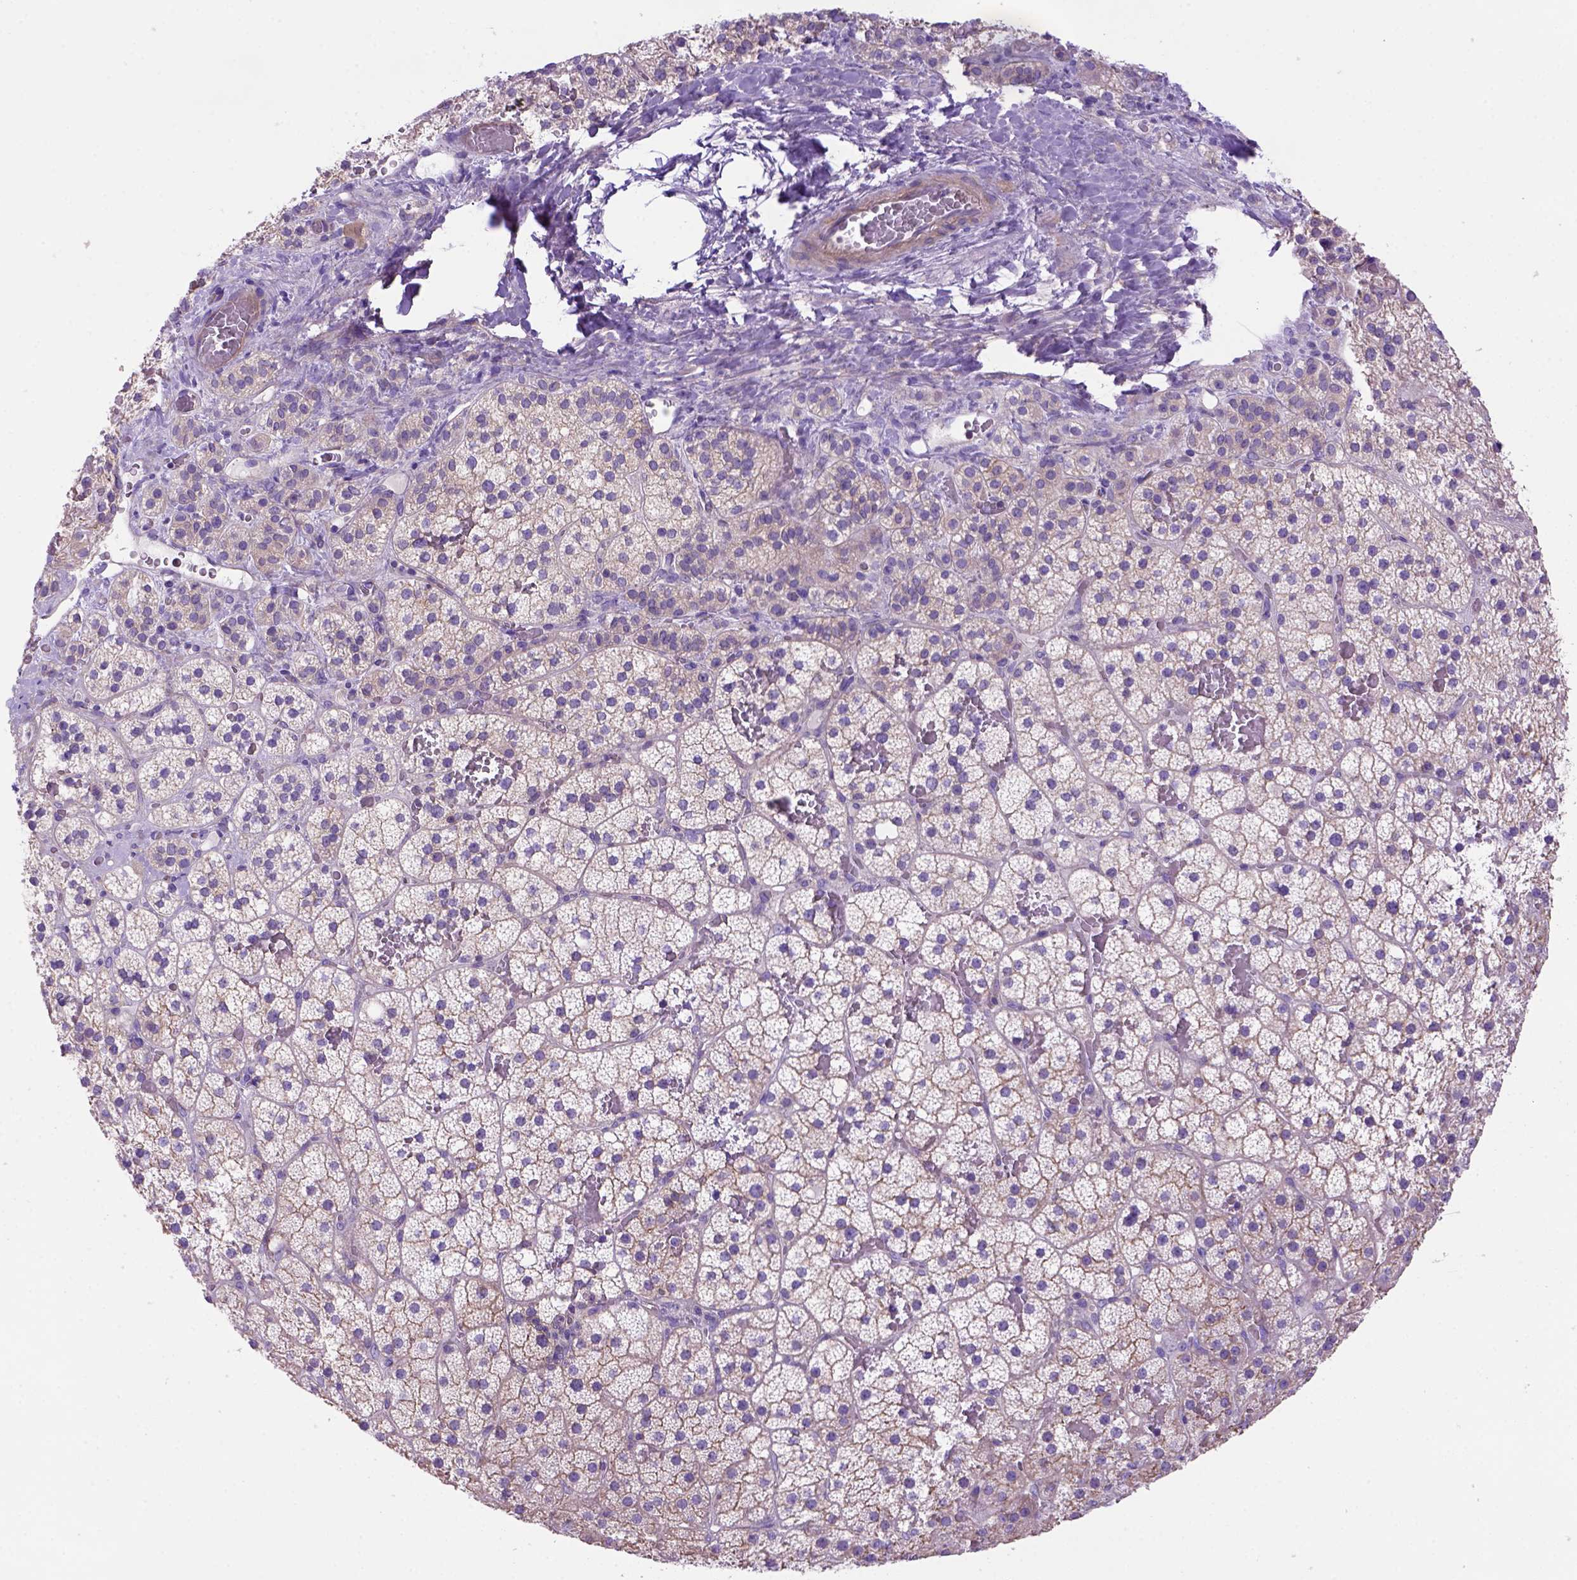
{"staining": {"intensity": "weak", "quantity": "25%-75%", "location": "cytoplasmic/membranous"}, "tissue": "adrenal gland", "cell_type": "Glandular cells", "image_type": "normal", "snomed": [{"axis": "morphology", "description": "Normal tissue, NOS"}, {"axis": "topography", "description": "Adrenal gland"}], "caption": "This photomicrograph shows immunohistochemistry staining of normal human adrenal gland, with low weak cytoplasmic/membranous positivity in approximately 25%-75% of glandular cells.", "gene": "PEX12", "patient": {"sex": "male", "age": 53}}